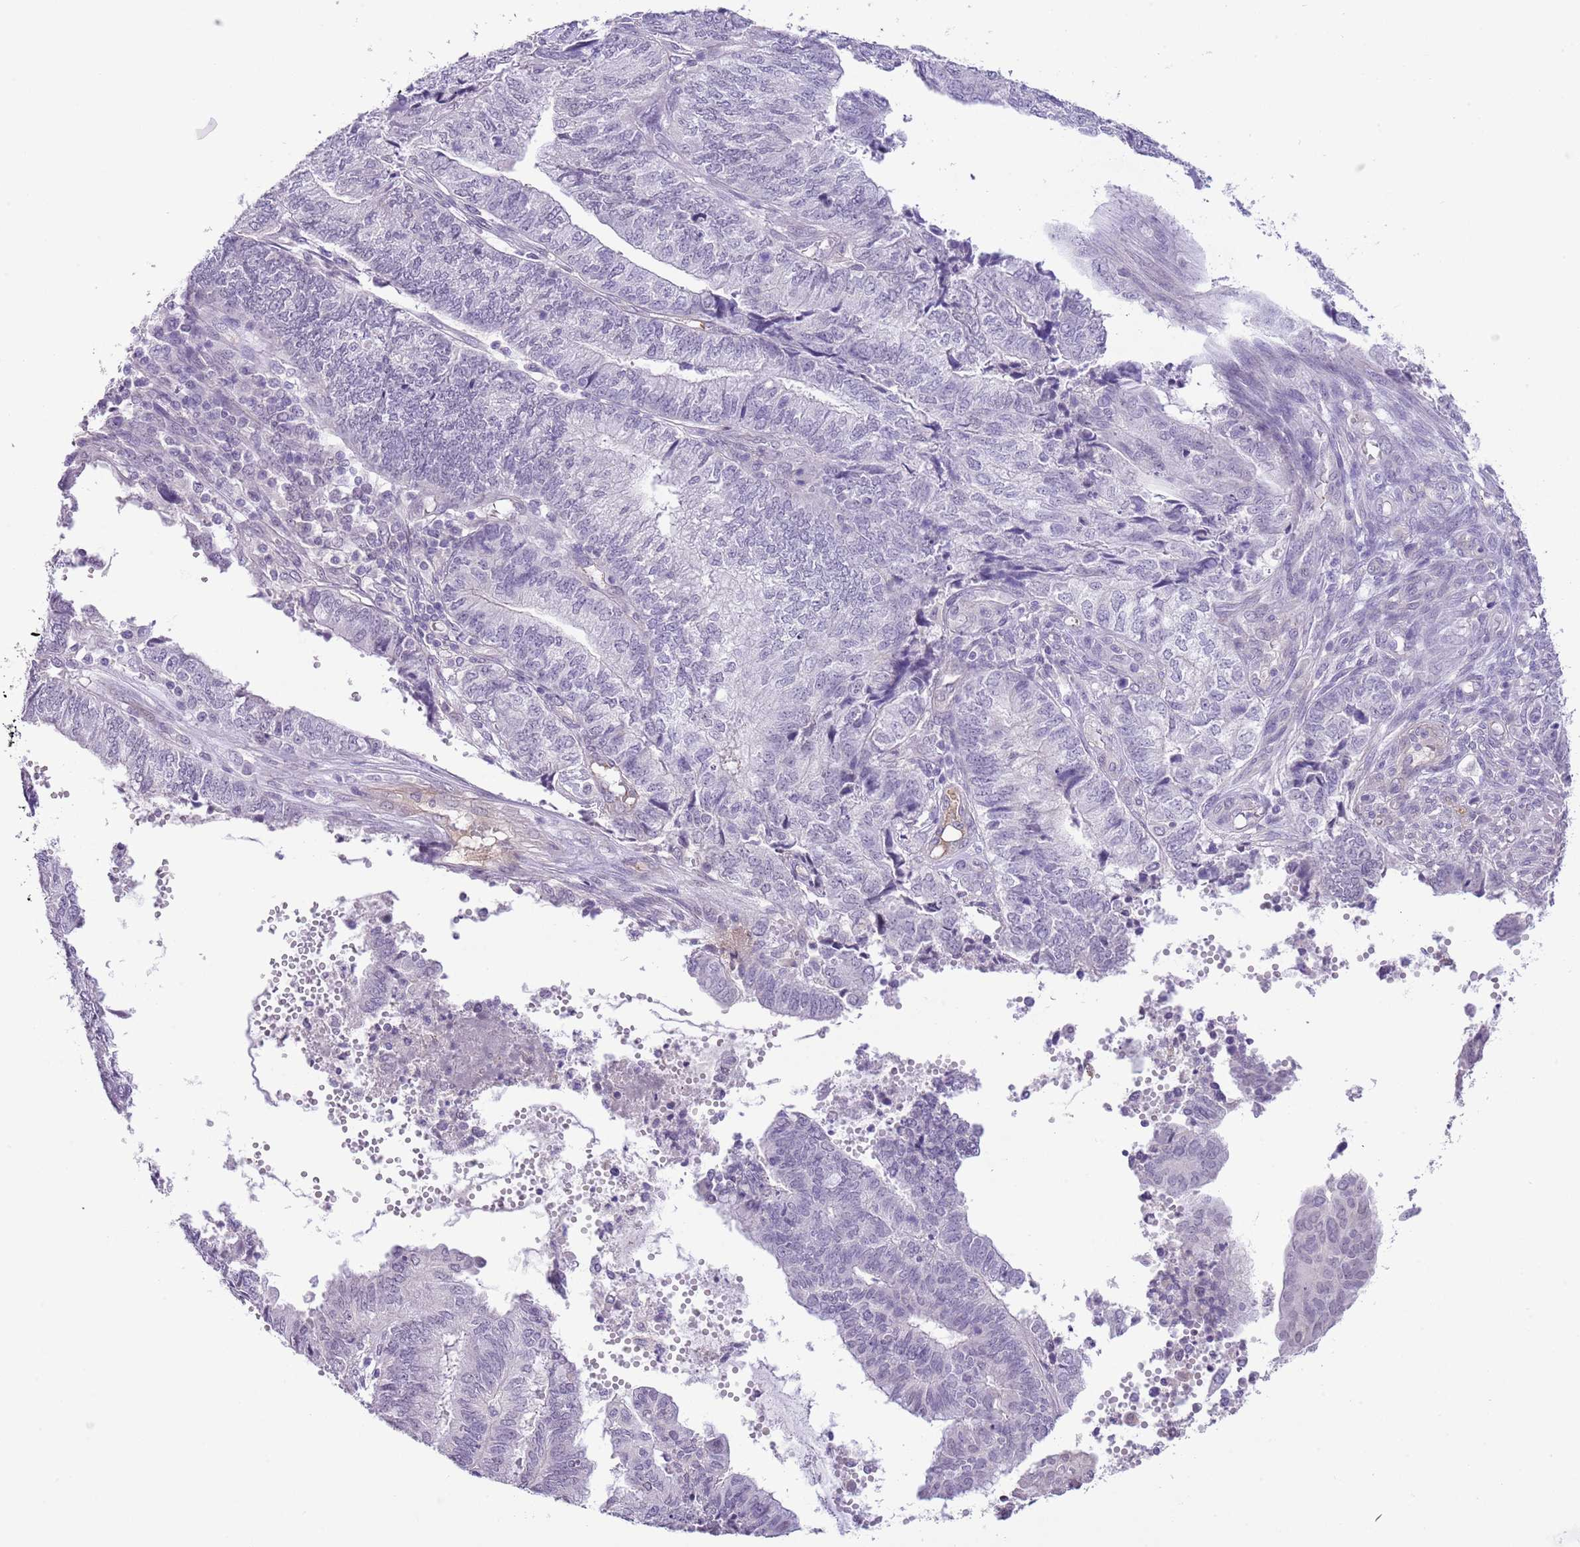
{"staining": {"intensity": "negative", "quantity": "none", "location": "none"}, "tissue": "endometrial cancer", "cell_type": "Tumor cells", "image_type": "cancer", "snomed": [{"axis": "morphology", "description": "Adenocarcinoma, NOS"}, {"axis": "topography", "description": "Uterus"}, {"axis": "topography", "description": "Endometrium"}], "caption": "A histopathology image of human endometrial cancer is negative for staining in tumor cells. (Stains: DAB immunohistochemistry with hematoxylin counter stain, Microscopy: brightfield microscopy at high magnification).", "gene": "MIDN", "patient": {"sex": "female", "age": 70}}